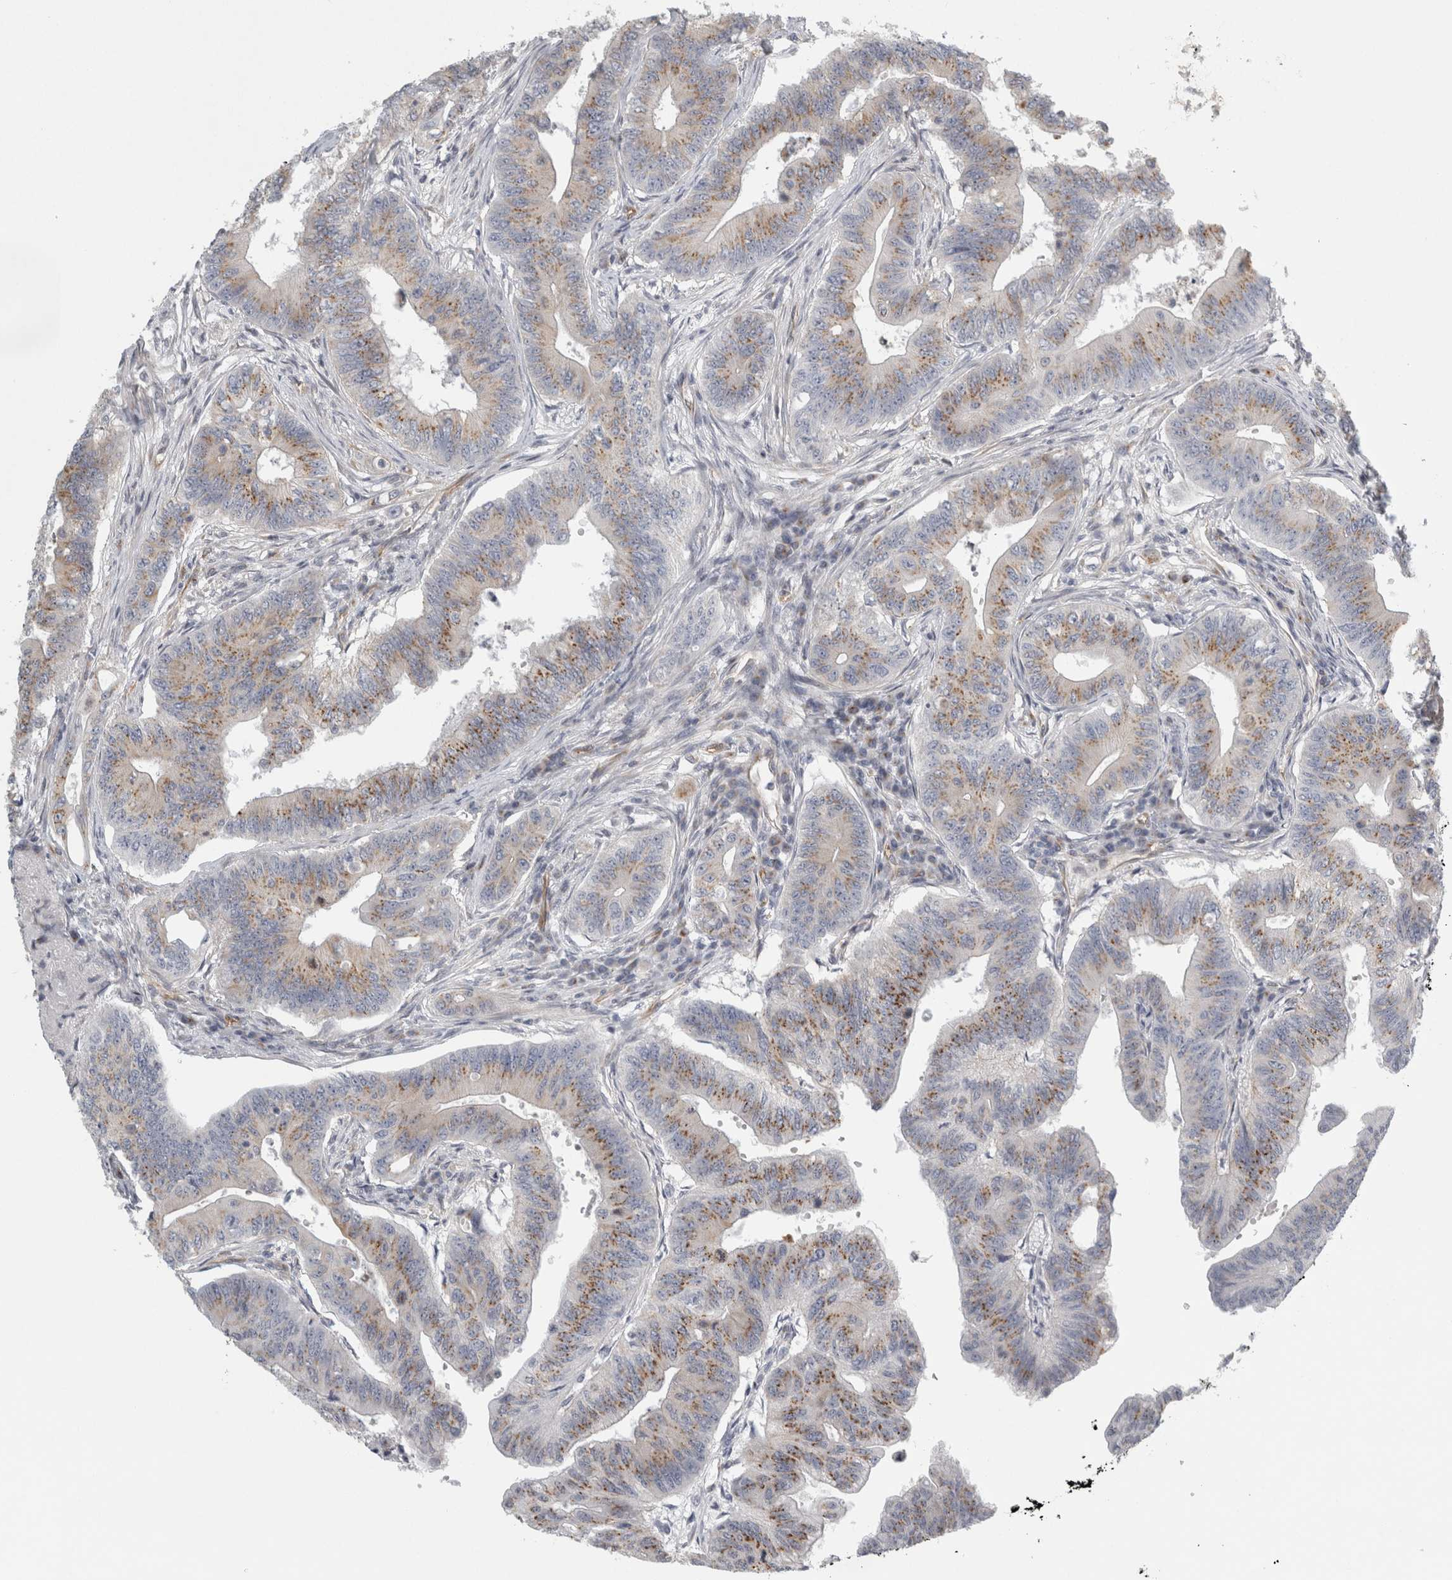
{"staining": {"intensity": "moderate", "quantity": ">75%", "location": "cytoplasmic/membranous"}, "tissue": "colorectal cancer", "cell_type": "Tumor cells", "image_type": "cancer", "snomed": [{"axis": "morphology", "description": "Adenoma, NOS"}, {"axis": "morphology", "description": "Adenocarcinoma, NOS"}, {"axis": "topography", "description": "Colon"}], "caption": "Protein staining by immunohistochemistry (IHC) exhibits moderate cytoplasmic/membranous expression in about >75% of tumor cells in colorectal cancer.", "gene": "PEX6", "patient": {"sex": "male", "age": 79}}